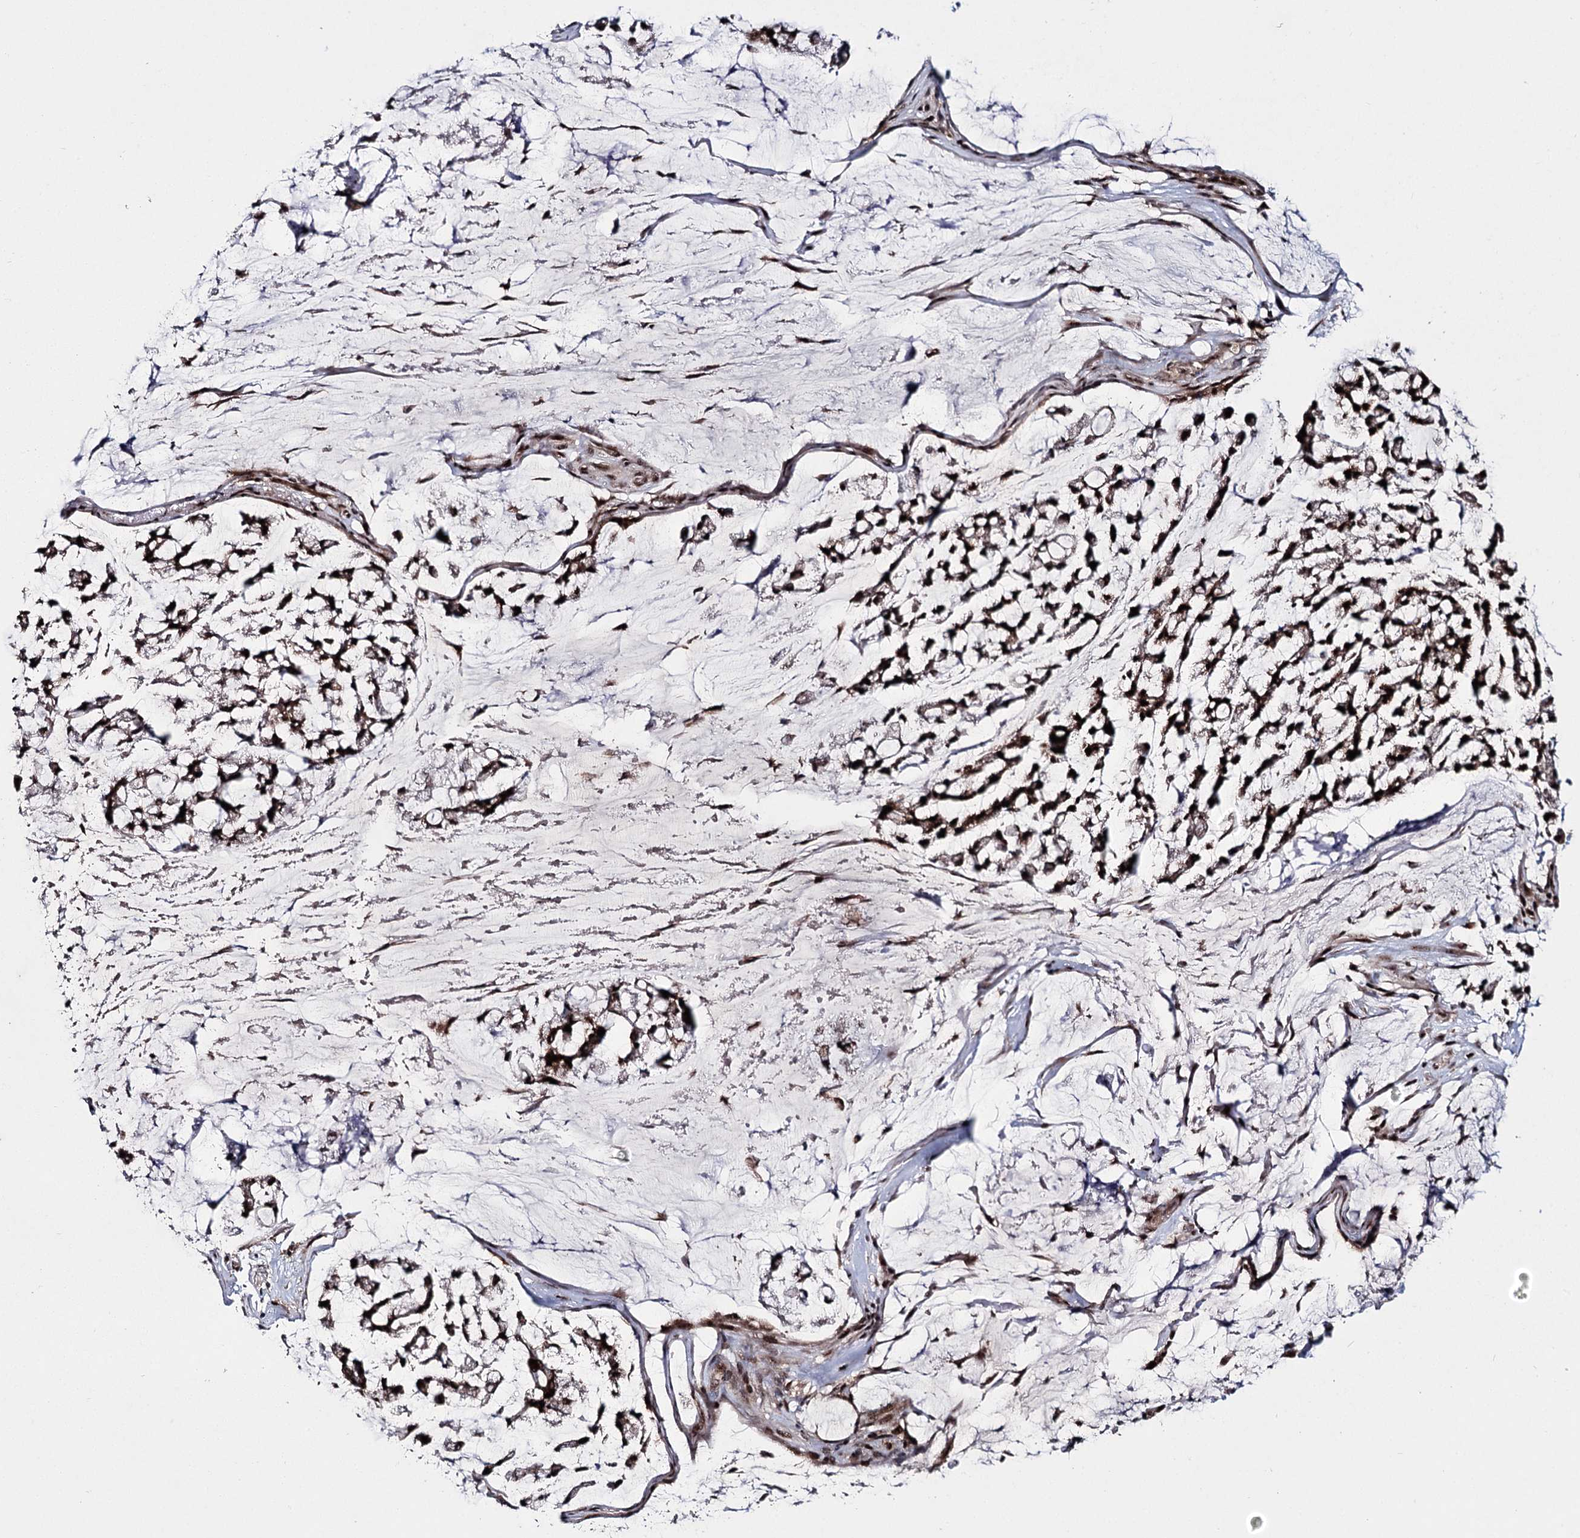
{"staining": {"intensity": "strong", "quantity": ">75%", "location": "nuclear"}, "tissue": "stomach cancer", "cell_type": "Tumor cells", "image_type": "cancer", "snomed": [{"axis": "morphology", "description": "Adenocarcinoma, NOS"}, {"axis": "topography", "description": "Stomach, lower"}], "caption": "Protein positivity by immunohistochemistry (IHC) displays strong nuclear positivity in approximately >75% of tumor cells in stomach adenocarcinoma.", "gene": "MKNK2", "patient": {"sex": "male", "age": 67}}